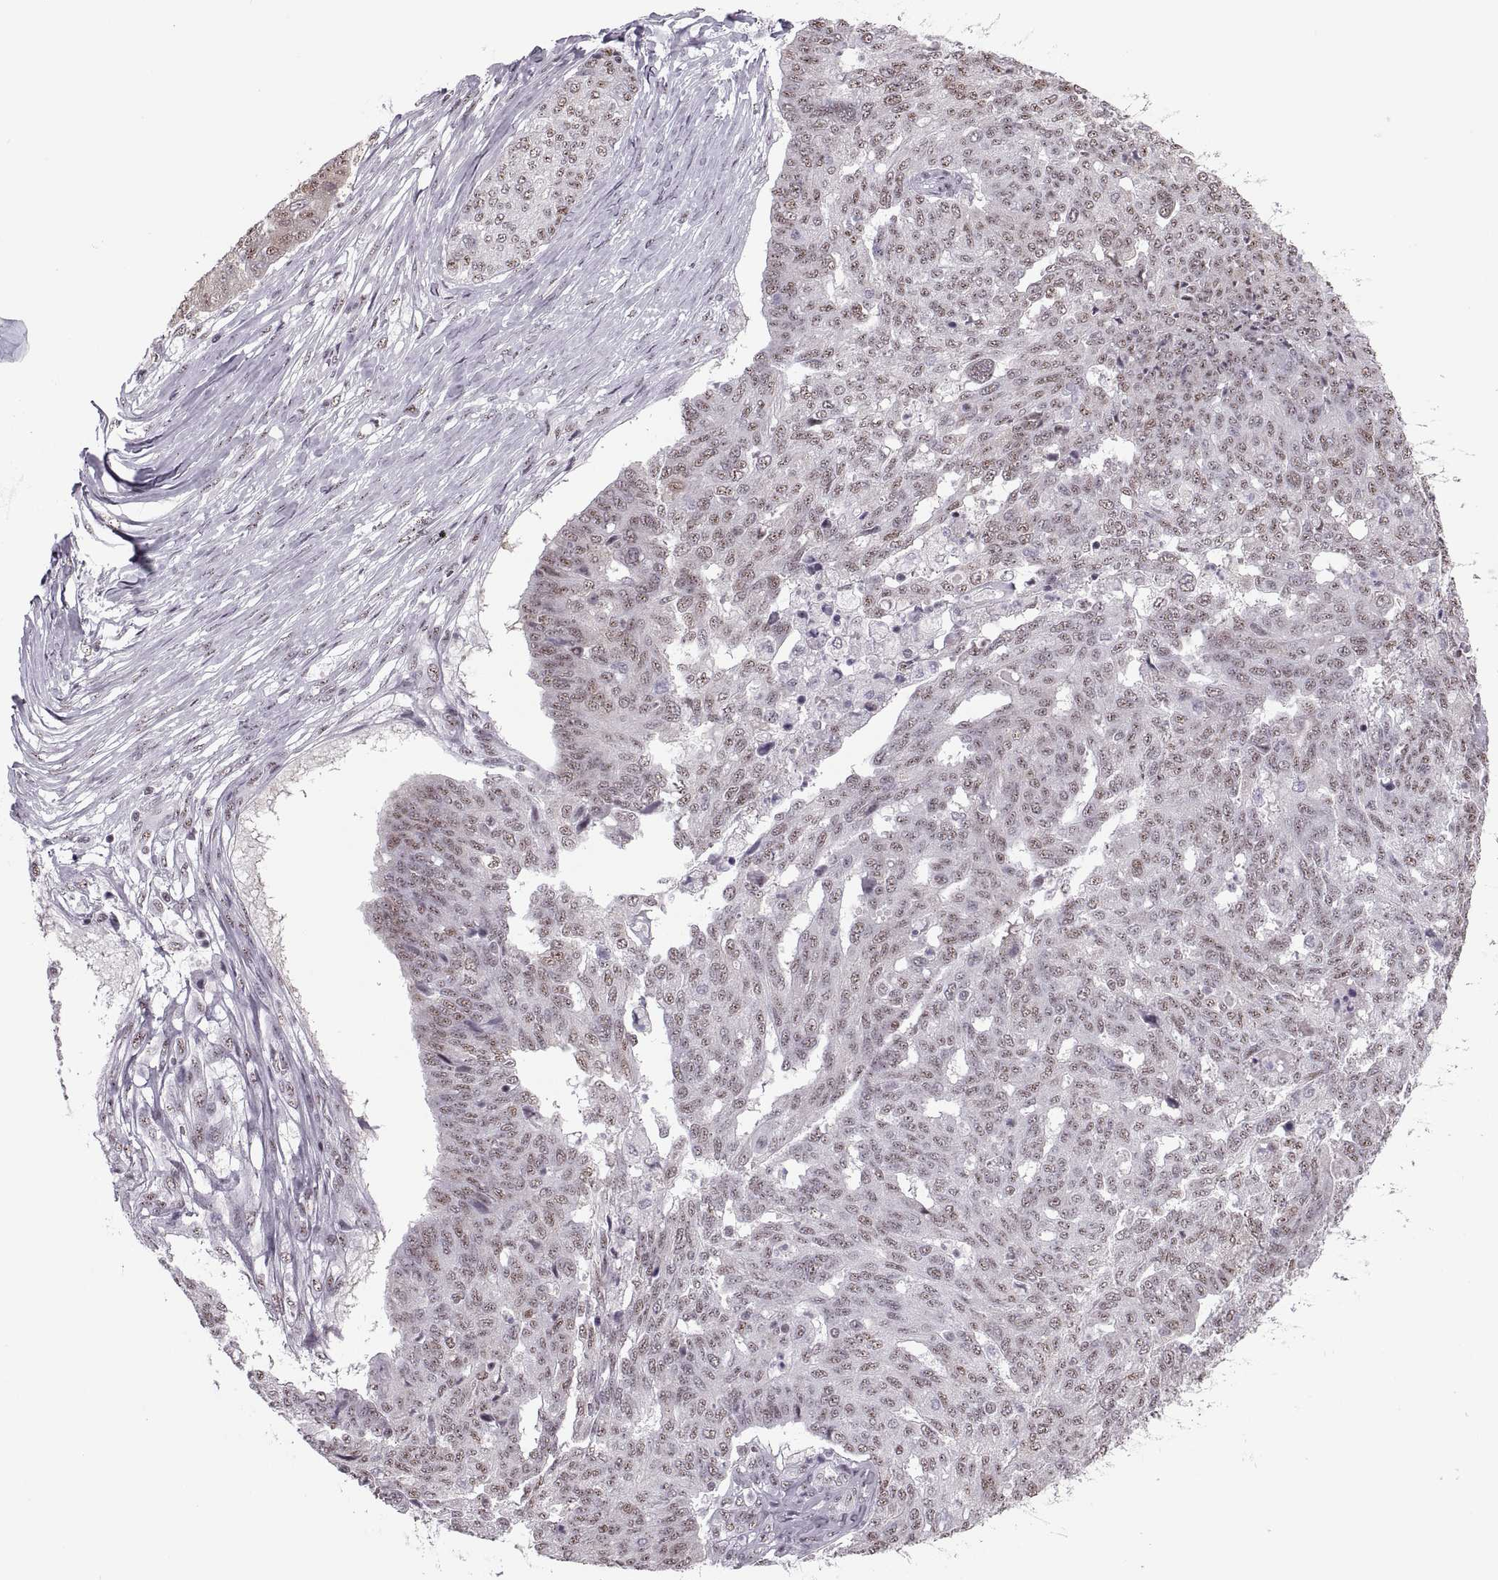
{"staining": {"intensity": "weak", "quantity": ">75%", "location": "nuclear"}, "tissue": "ovarian cancer", "cell_type": "Tumor cells", "image_type": "cancer", "snomed": [{"axis": "morphology", "description": "Cystadenocarcinoma, serous, NOS"}, {"axis": "topography", "description": "Ovary"}], "caption": "A low amount of weak nuclear expression is present in approximately >75% of tumor cells in ovarian serous cystadenocarcinoma tissue. (DAB (3,3'-diaminobenzidine) IHC, brown staining for protein, blue staining for nuclei).", "gene": "MAGEA4", "patient": {"sex": "female", "age": 67}}